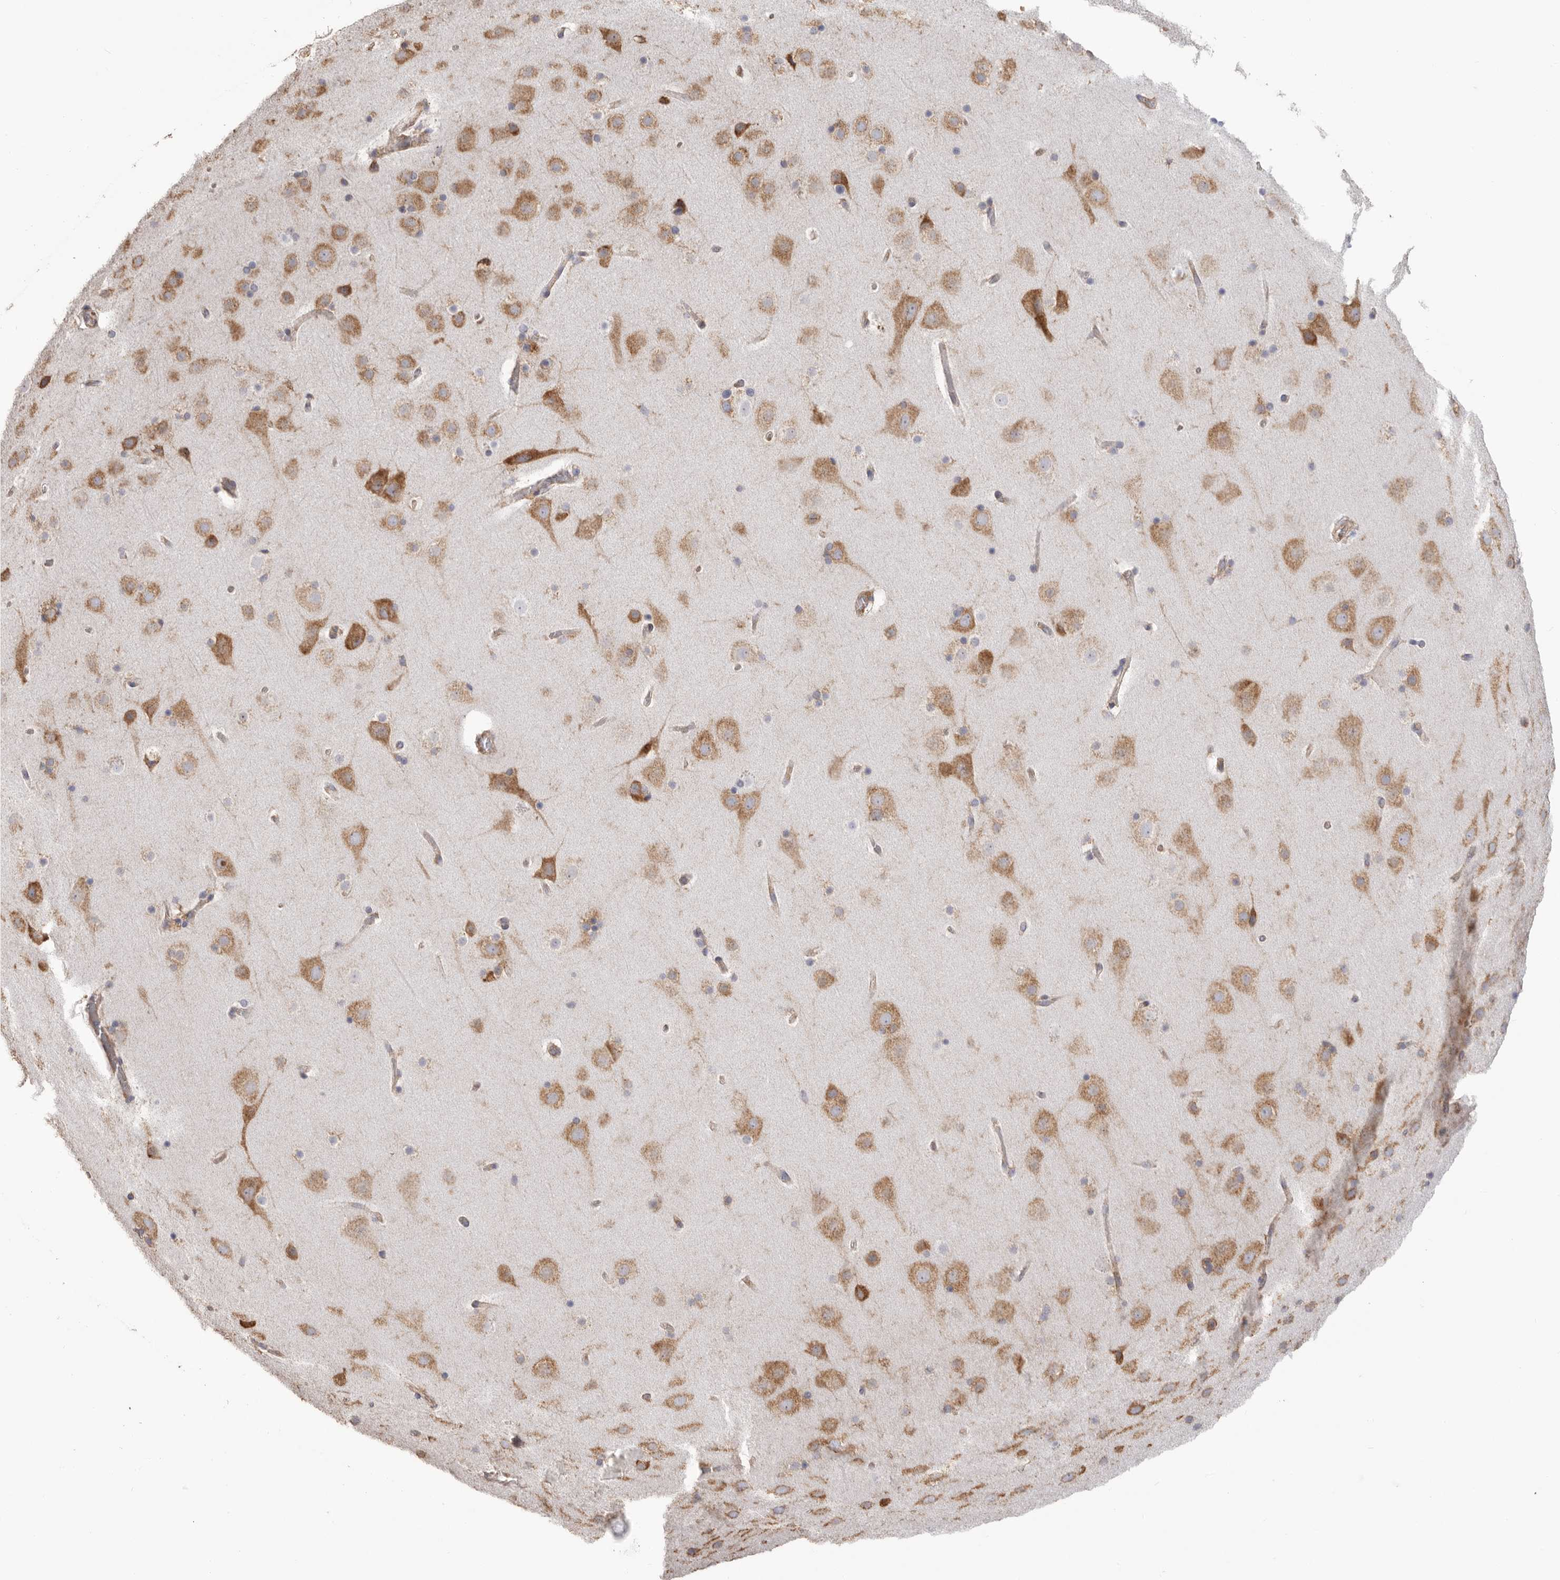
{"staining": {"intensity": "moderate", "quantity": ">75%", "location": "cytoplasmic/membranous"}, "tissue": "cerebral cortex", "cell_type": "Endothelial cells", "image_type": "normal", "snomed": [{"axis": "morphology", "description": "Normal tissue, NOS"}, {"axis": "topography", "description": "Cerebral cortex"}], "caption": "DAB immunohistochemical staining of benign cerebral cortex exhibits moderate cytoplasmic/membranous protein positivity in about >75% of endothelial cells. The staining was performed using DAB to visualize the protein expression in brown, while the nuclei were stained in blue with hematoxylin (Magnification: 20x).", "gene": "SERBP1", "patient": {"sex": "male", "age": 57}}